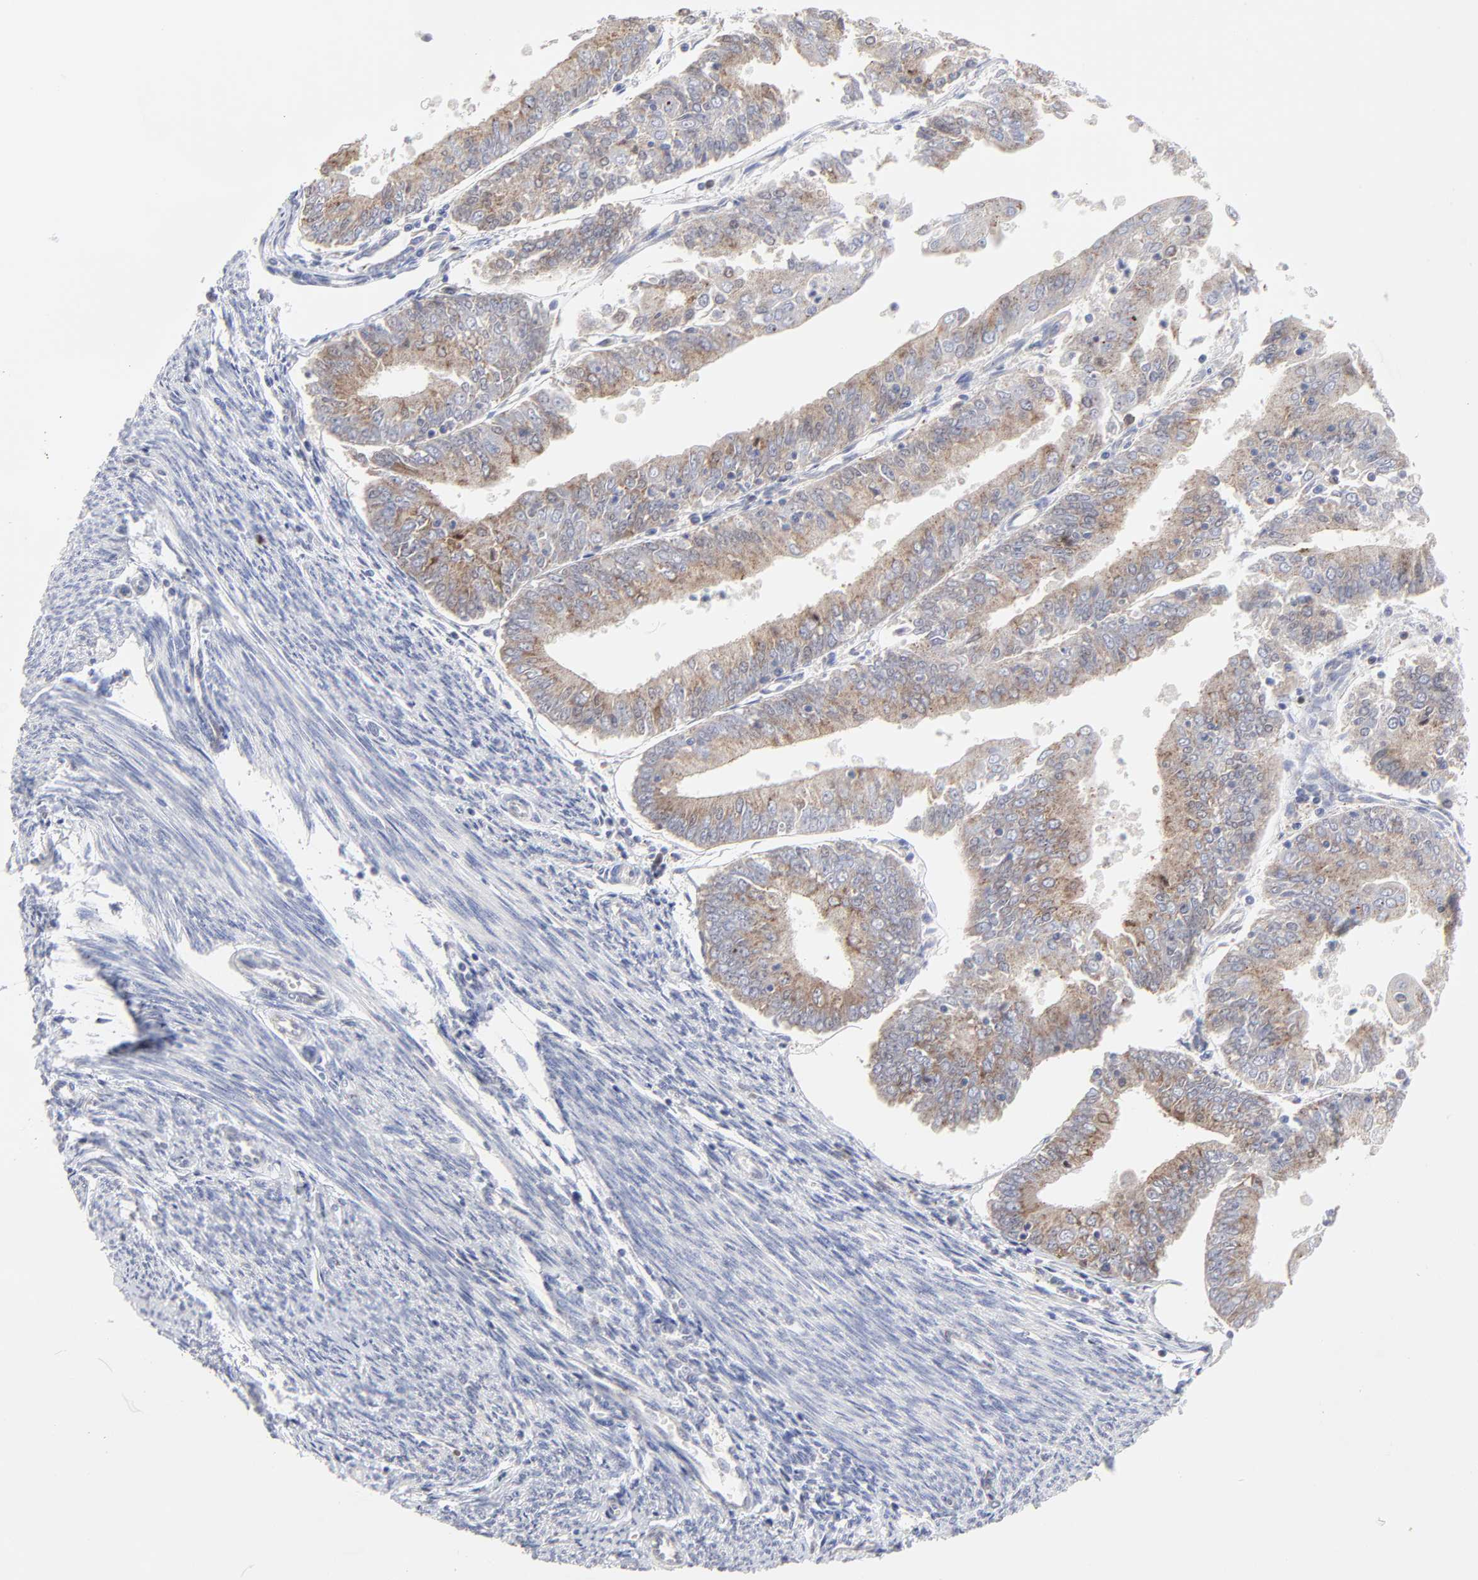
{"staining": {"intensity": "weak", "quantity": "25%-75%", "location": "cytoplasmic/membranous"}, "tissue": "endometrial cancer", "cell_type": "Tumor cells", "image_type": "cancer", "snomed": [{"axis": "morphology", "description": "Adenocarcinoma, NOS"}, {"axis": "topography", "description": "Endometrium"}], "caption": "High-magnification brightfield microscopy of endometrial cancer (adenocarcinoma) stained with DAB (3,3'-diaminobenzidine) (brown) and counterstained with hematoxylin (blue). tumor cells exhibit weak cytoplasmic/membranous staining is seen in about25%-75% of cells.", "gene": "NCAPH", "patient": {"sex": "female", "age": 79}}